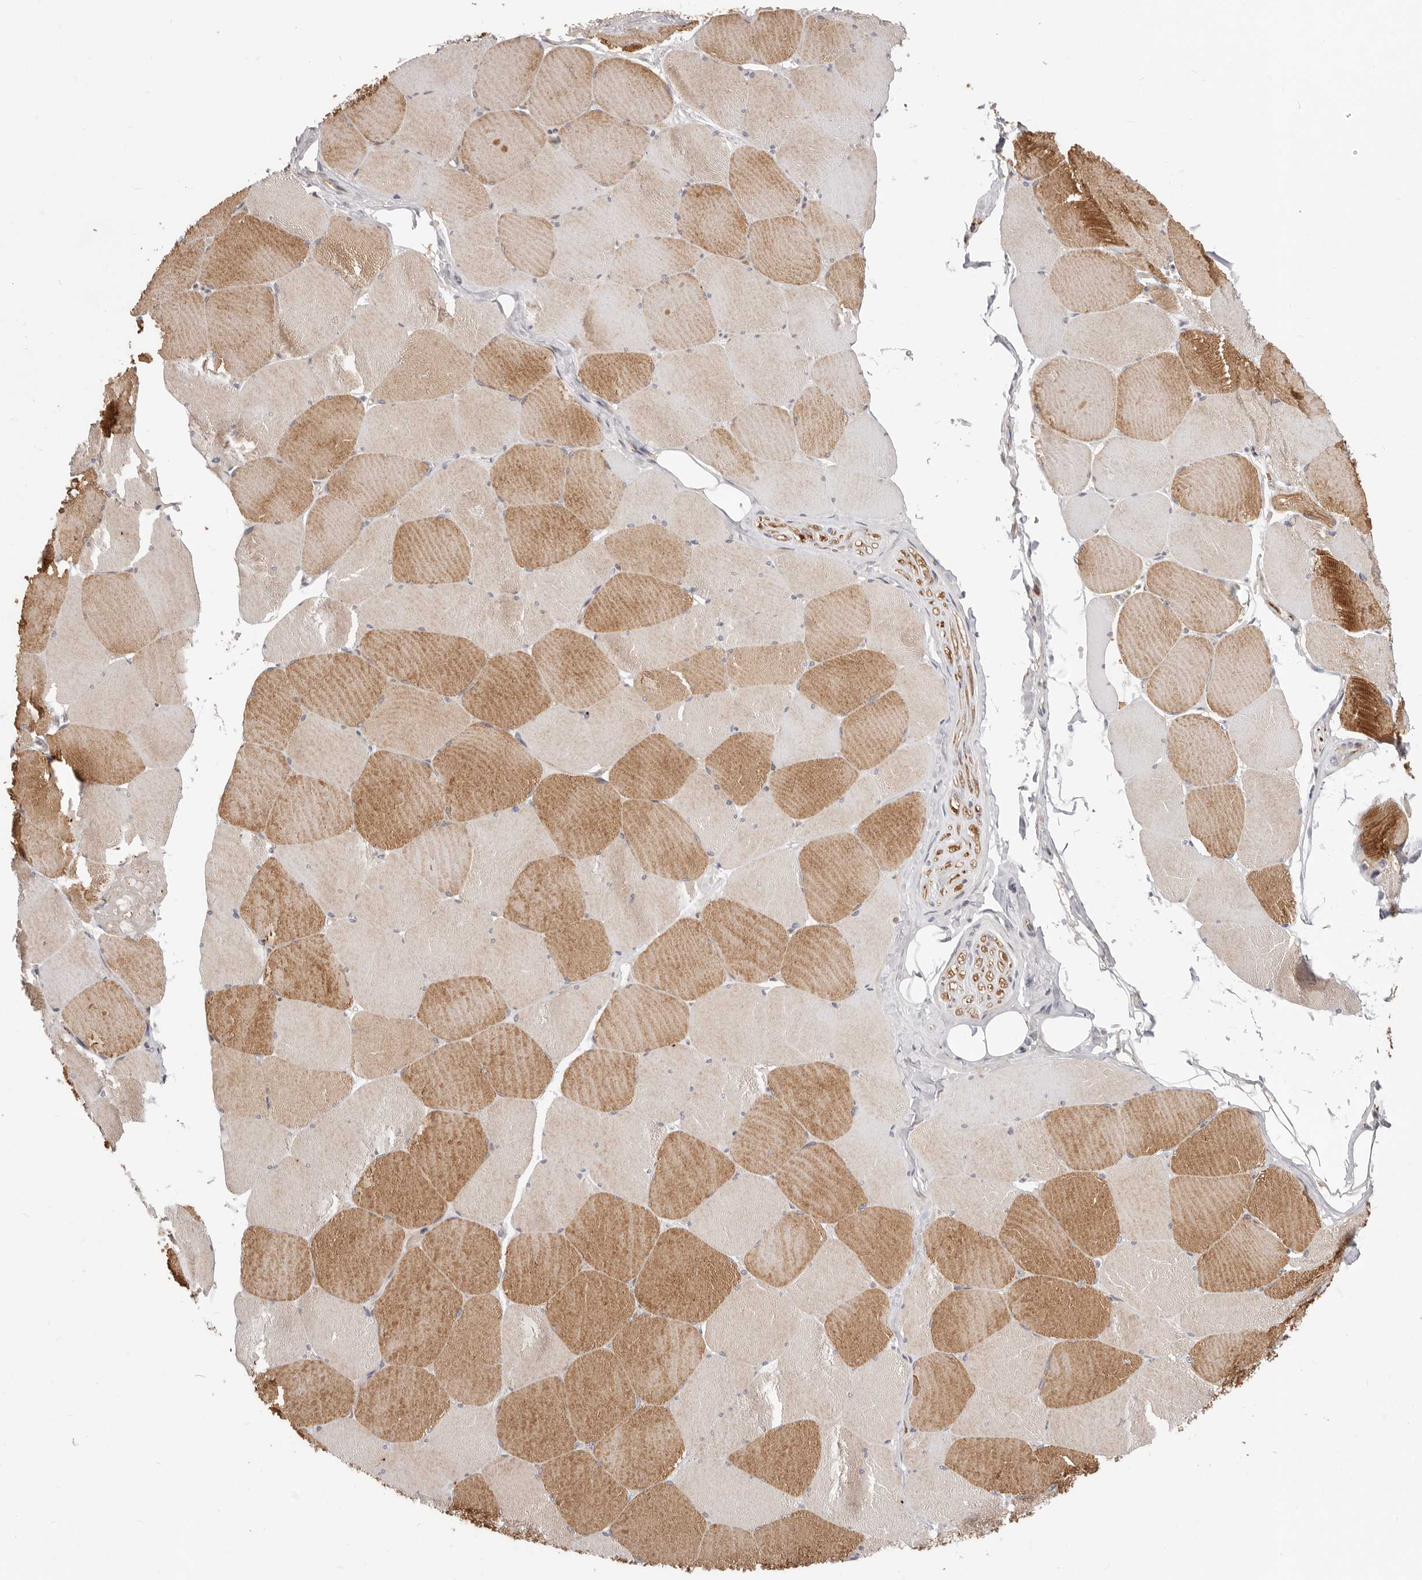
{"staining": {"intensity": "strong", "quantity": "25%-75%", "location": "cytoplasmic/membranous"}, "tissue": "skeletal muscle", "cell_type": "Myocytes", "image_type": "normal", "snomed": [{"axis": "morphology", "description": "Normal tissue, NOS"}, {"axis": "topography", "description": "Skeletal muscle"}, {"axis": "topography", "description": "Head-Neck"}], "caption": "Normal skeletal muscle was stained to show a protein in brown. There is high levels of strong cytoplasmic/membranous staining in about 25%-75% of myocytes.", "gene": "TOR3A", "patient": {"sex": "male", "age": 66}}